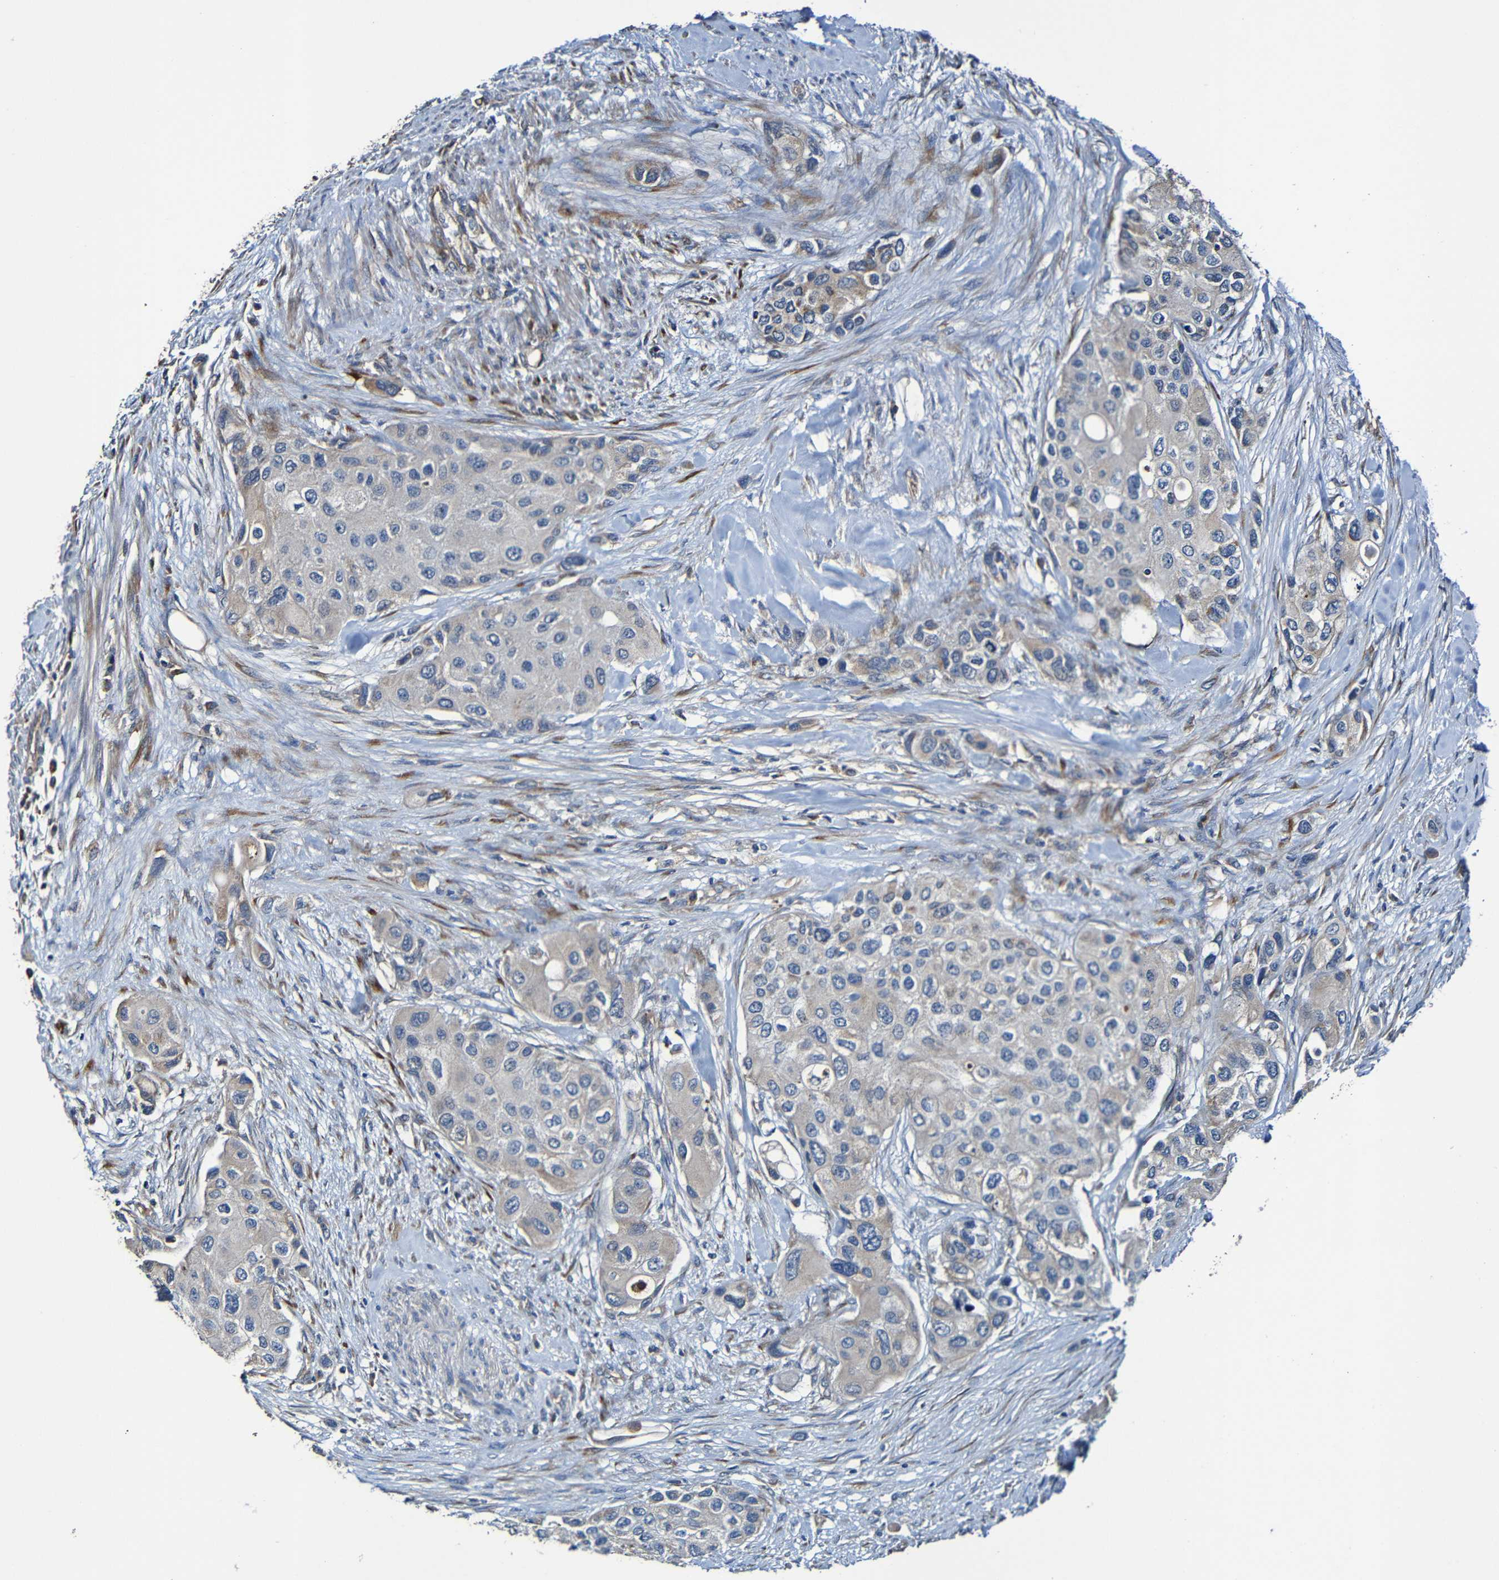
{"staining": {"intensity": "weak", "quantity": "25%-75%", "location": "cytoplasmic/membranous"}, "tissue": "urothelial cancer", "cell_type": "Tumor cells", "image_type": "cancer", "snomed": [{"axis": "morphology", "description": "Urothelial carcinoma, High grade"}, {"axis": "topography", "description": "Urinary bladder"}], "caption": "Urothelial cancer was stained to show a protein in brown. There is low levels of weak cytoplasmic/membranous expression in about 25%-75% of tumor cells.", "gene": "ADAM15", "patient": {"sex": "female", "age": 56}}